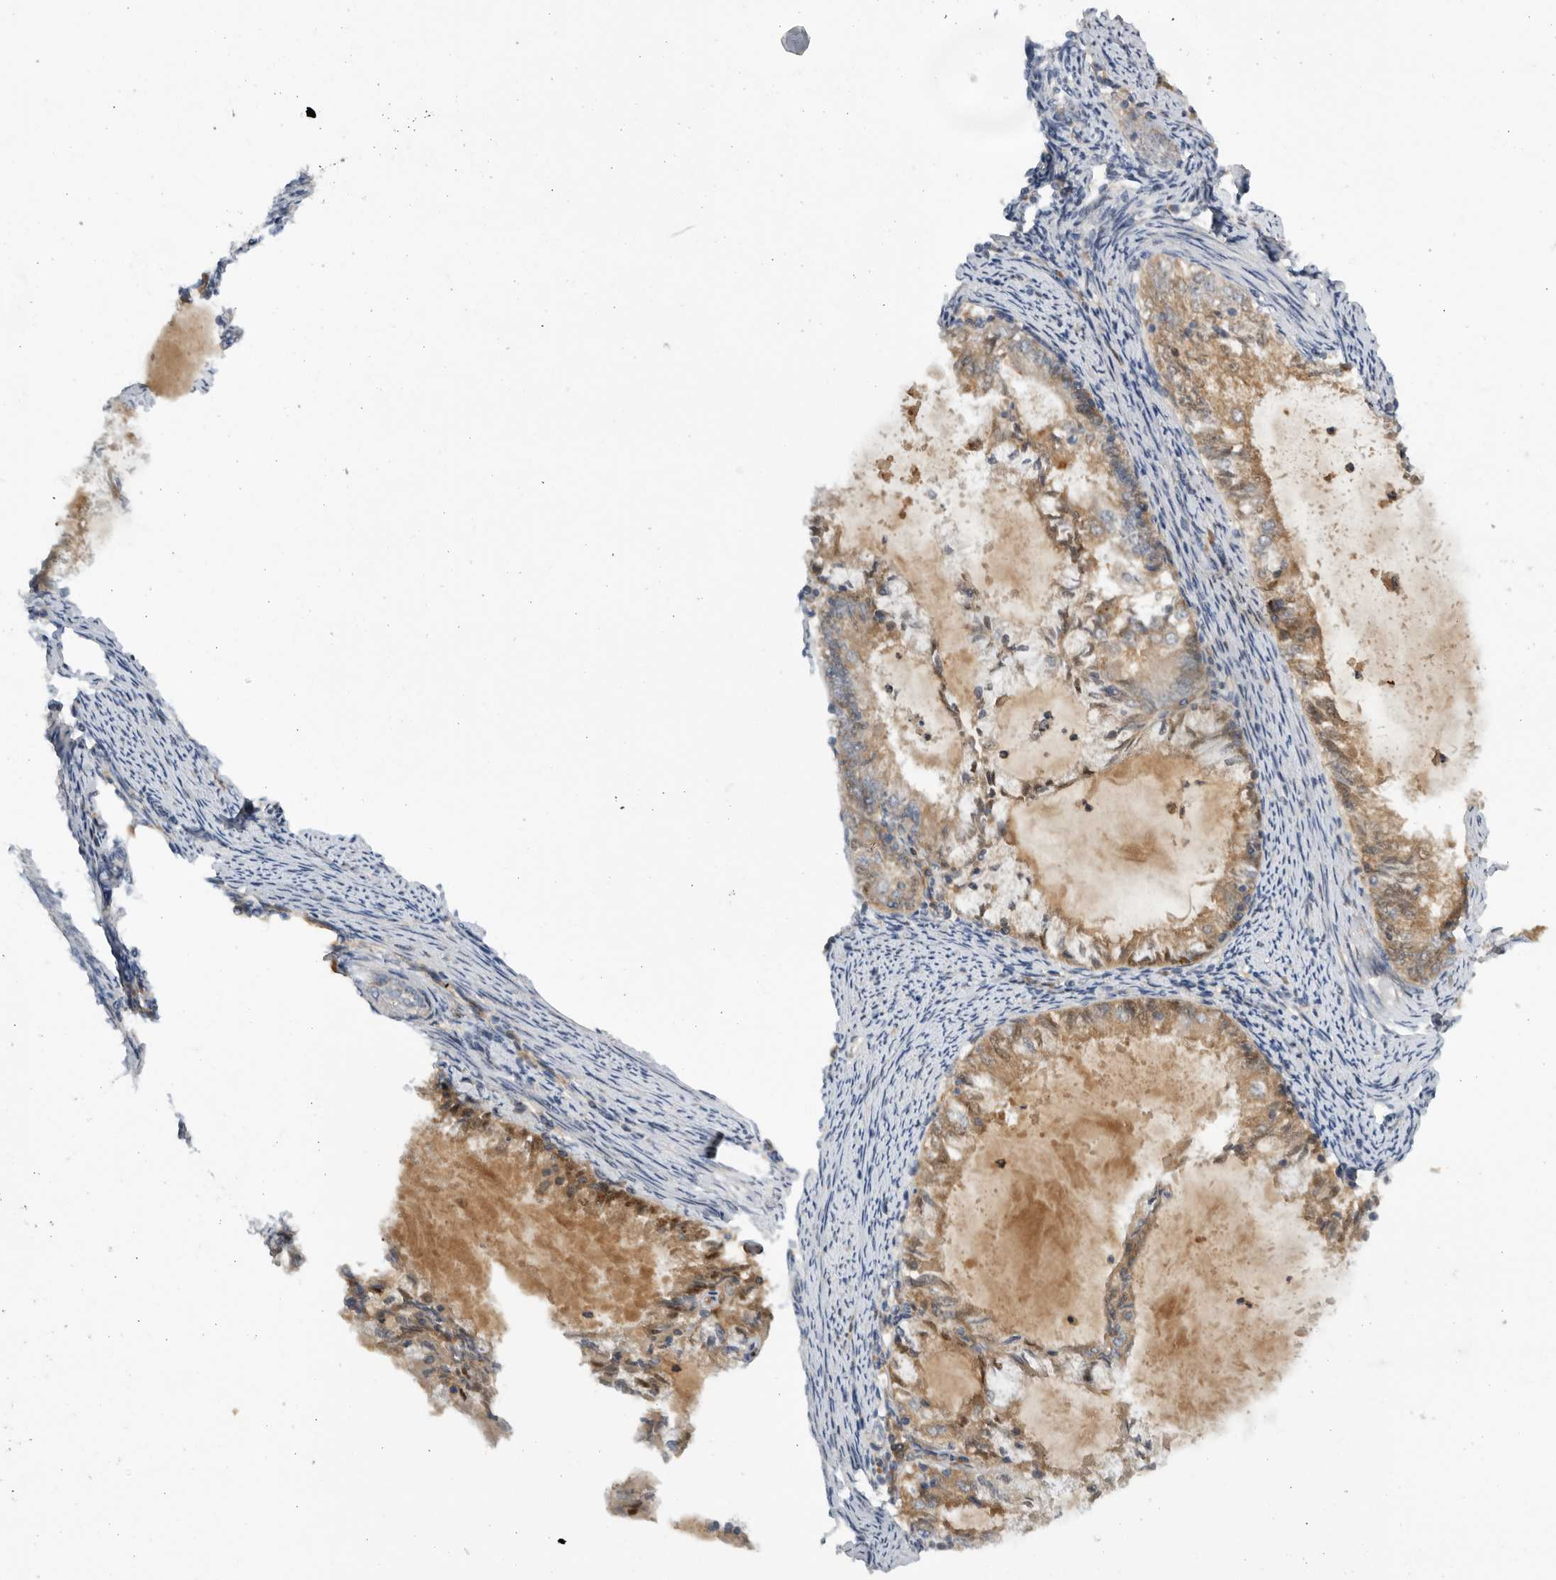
{"staining": {"intensity": "moderate", "quantity": ">75%", "location": "cytoplasmic/membranous"}, "tissue": "endometrial cancer", "cell_type": "Tumor cells", "image_type": "cancer", "snomed": [{"axis": "morphology", "description": "Adenocarcinoma, NOS"}, {"axis": "topography", "description": "Endometrium"}], "caption": "Tumor cells exhibit medium levels of moderate cytoplasmic/membranous expression in about >75% of cells in human endometrial cancer (adenocarcinoma).", "gene": "AASDHPPT", "patient": {"sex": "female", "age": 57}}